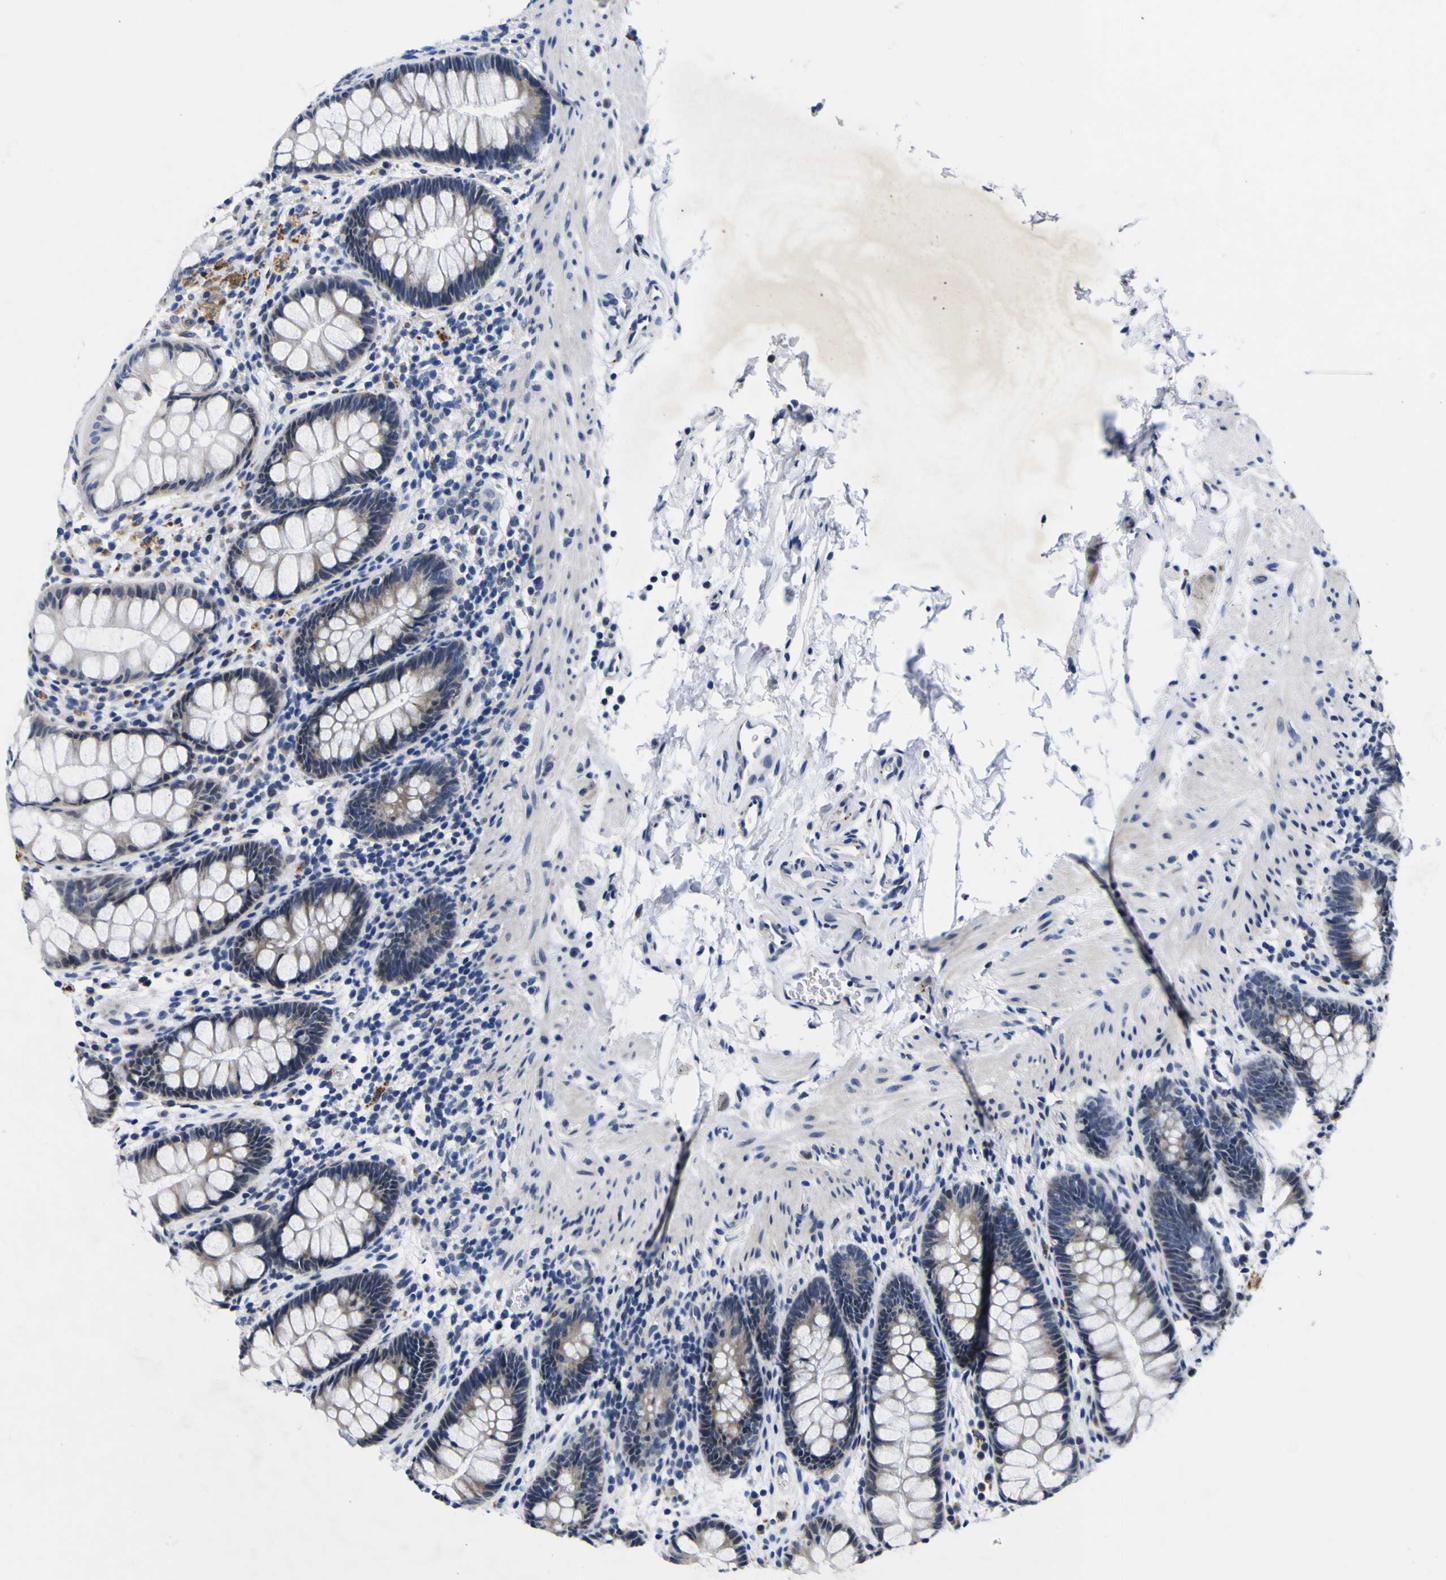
{"staining": {"intensity": "weak", "quantity": "25%-75%", "location": "nuclear"}, "tissue": "rectum", "cell_type": "Glandular cells", "image_type": "normal", "snomed": [{"axis": "morphology", "description": "Normal tissue, NOS"}, {"axis": "topography", "description": "Rectum"}], "caption": "Immunohistochemical staining of benign rectum reveals low levels of weak nuclear positivity in approximately 25%-75% of glandular cells. Using DAB (3,3'-diaminobenzidine) (brown) and hematoxylin (blue) stains, captured at high magnification using brightfield microscopy.", "gene": "IGFLR1", "patient": {"sex": "female", "age": 24}}